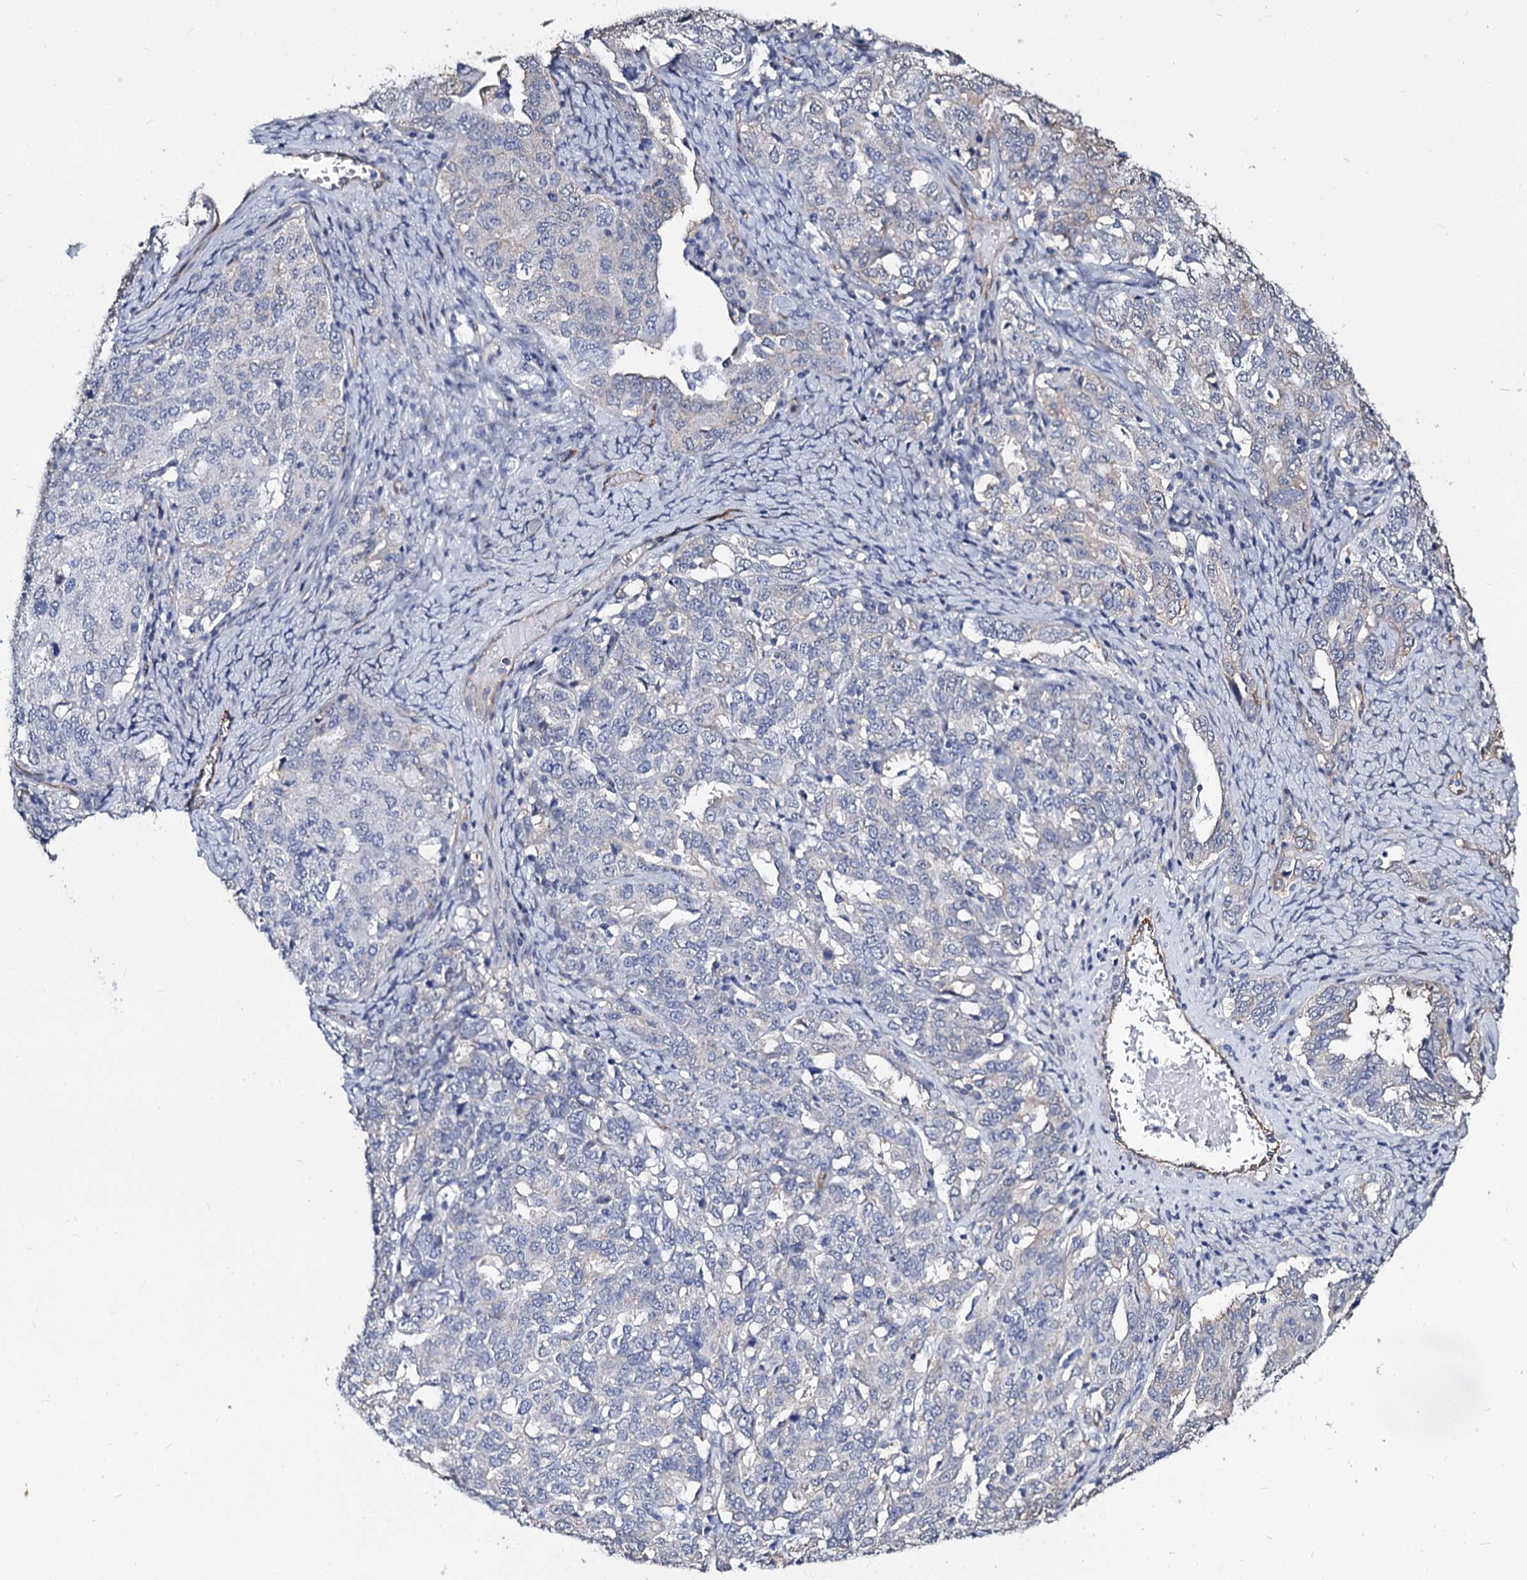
{"staining": {"intensity": "negative", "quantity": "none", "location": "none"}, "tissue": "ovarian cancer", "cell_type": "Tumor cells", "image_type": "cancer", "snomed": [{"axis": "morphology", "description": "Carcinoma, endometroid"}, {"axis": "topography", "description": "Ovary"}], "caption": "IHC photomicrograph of neoplastic tissue: human ovarian endometroid carcinoma stained with DAB shows no significant protein positivity in tumor cells.", "gene": "CBFB", "patient": {"sex": "female", "age": 62}}